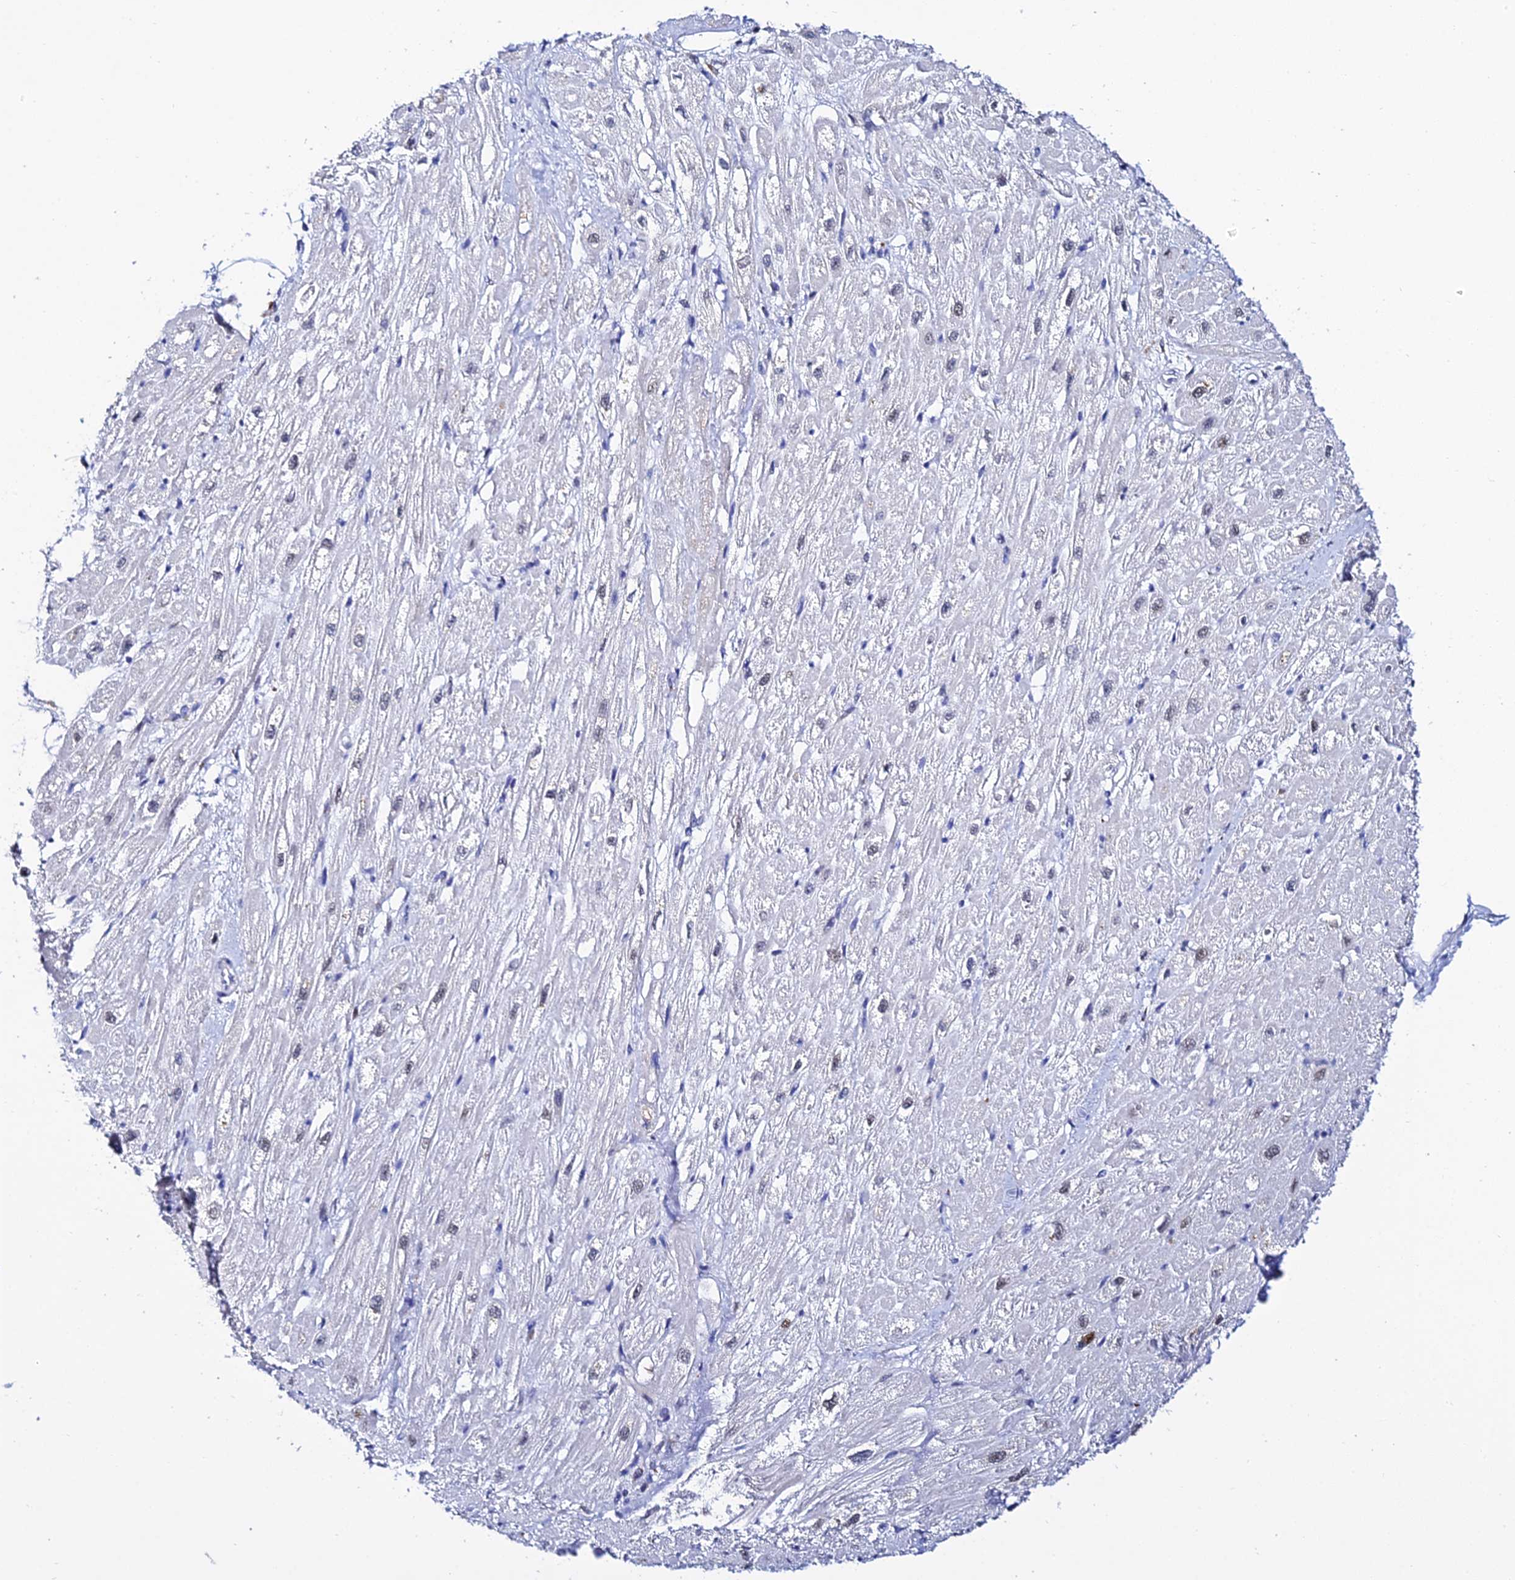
{"staining": {"intensity": "negative", "quantity": "none", "location": "none"}, "tissue": "heart muscle", "cell_type": "Cardiomyocytes", "image_type": "normal", "snomed": [{"axis": "morphology", "description": "Normal tissue, NOS"}, {"axis": "topography", "description": "Heart"}], "caption": "Immunohistochemistry (IHC) histopathology image of benign heart muscle: human heart muscle stained with DAB reveals no significant protein positivity in cardiomyocytes.", "gene": "POFUT2", "patient": {"sex": "male", "age": 65}}